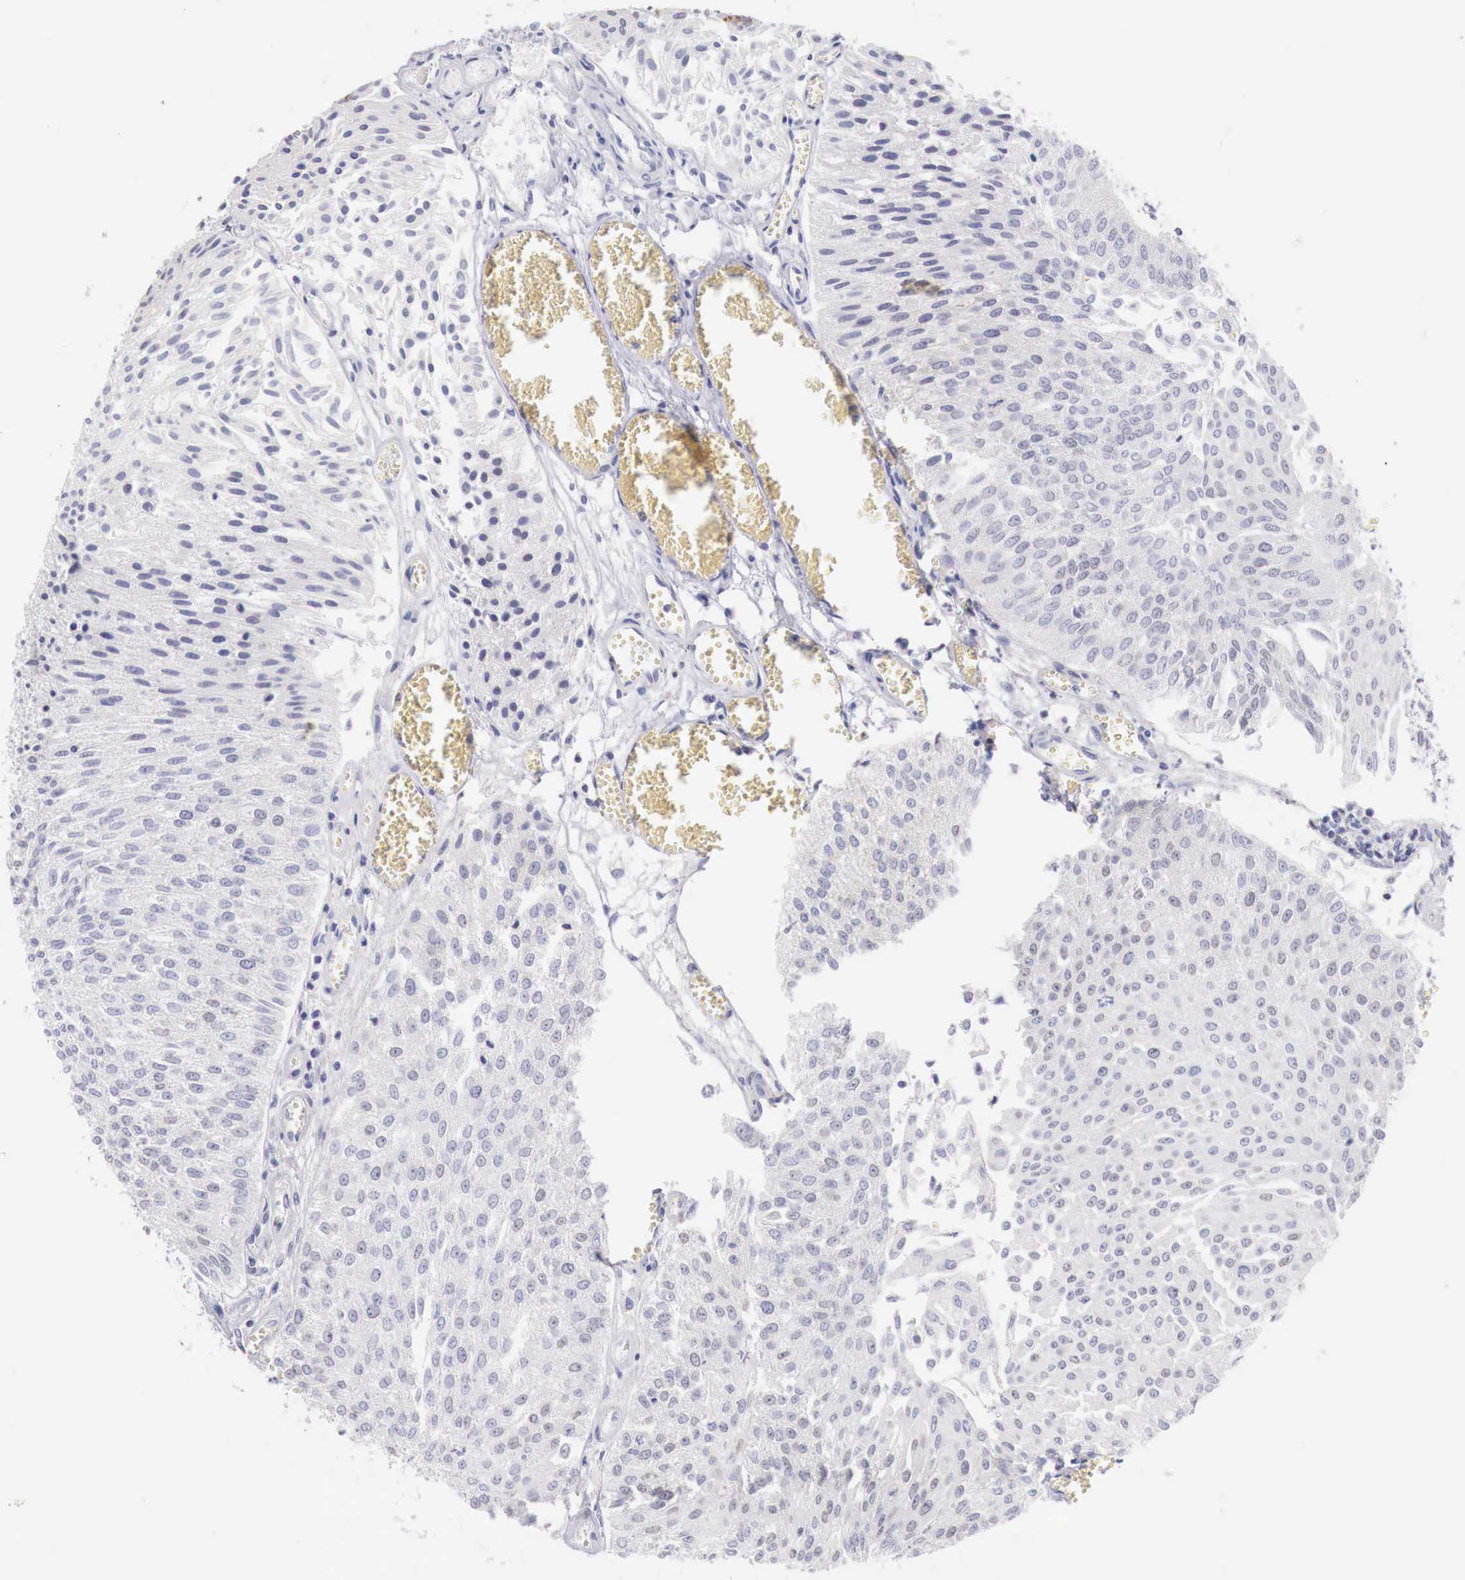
{"staining": {"intensity": "negative", "quantity": "none", "location": "none"}, "tissue": "urothelial cancer", "cell_type": "Tumor cells", "image_type": "cancer", "snomed": [{"axis": "morphology", "description": "Urothelial carcinoma, Low grade"}, {"axis": "topography", "description": "Urinary bladder"}], "caption": "This is an immunohistochemistry photomicrograph of urothelial cancer. There is no staining in tumor cells.", "gene": "TRIM13", "patient": {"sex": "male", "age": 86}}